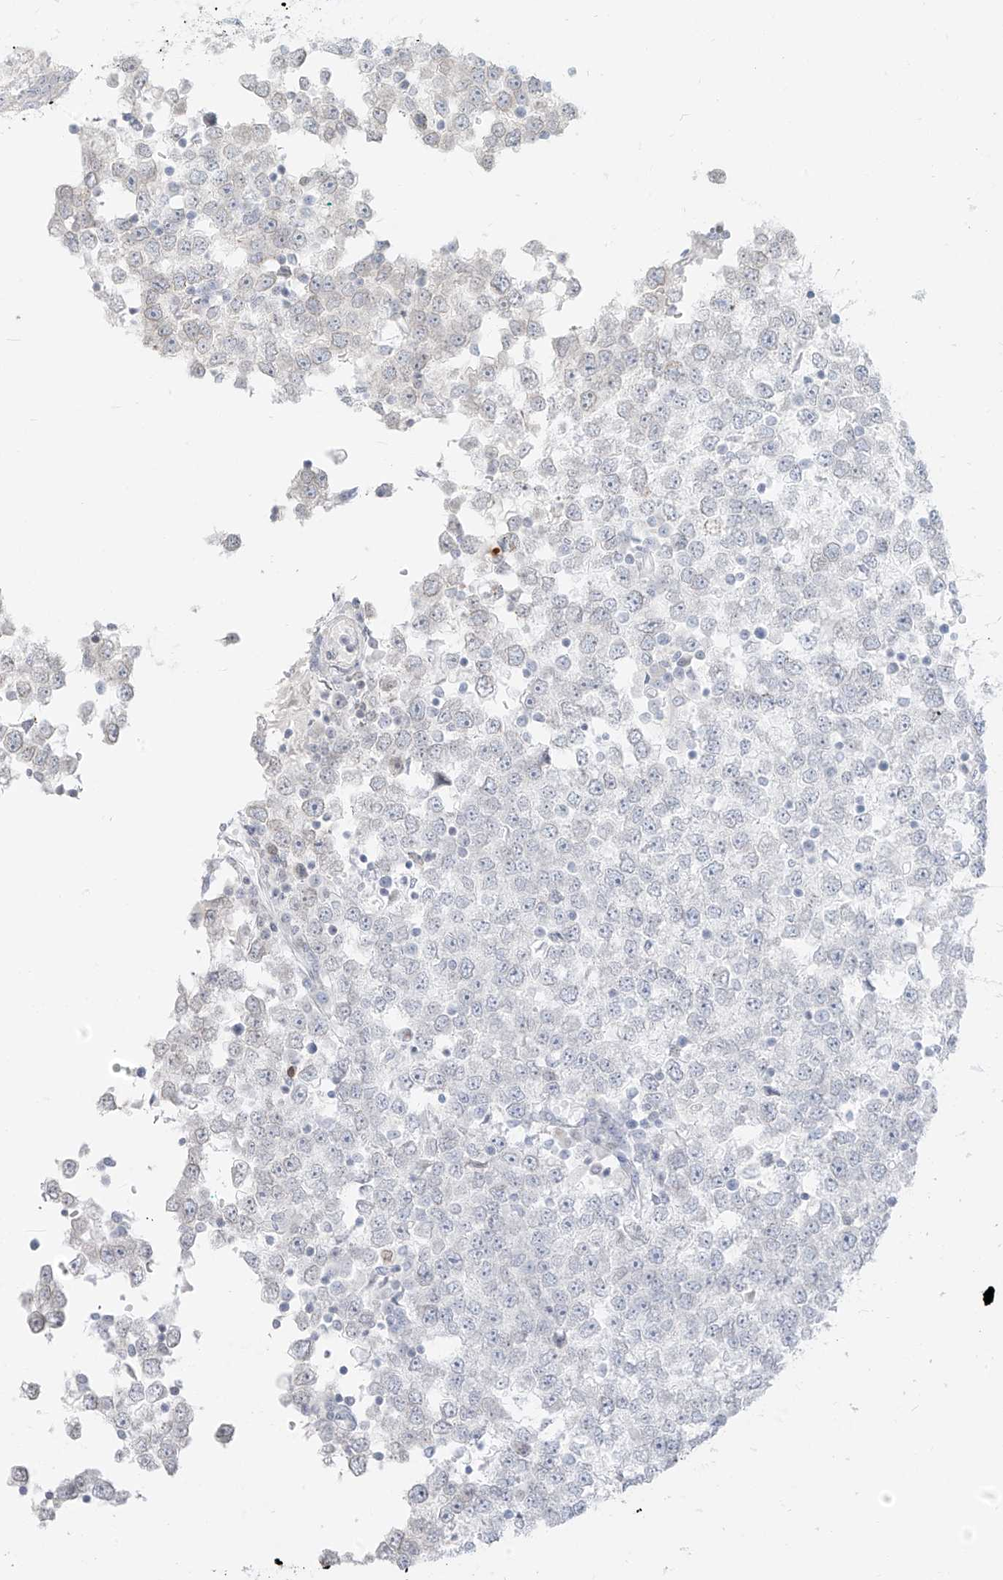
{"staining": {"intensity": "negative", "quantity": "none", "location": "none"}, "tissue": "testis cancer", "cell_type": "Tumor cells", "image_type": "cancer", "snomed": [{"axis": "morphology", "description": "Seminoma, NOS"}, {"axis": "topography", "description": "Testis"}], "caption": "There is no significant positivity in tumor cells of seminoma (testis).", "gene": "OSBPL7", "patient": {"sex": "male", "age": 65}}